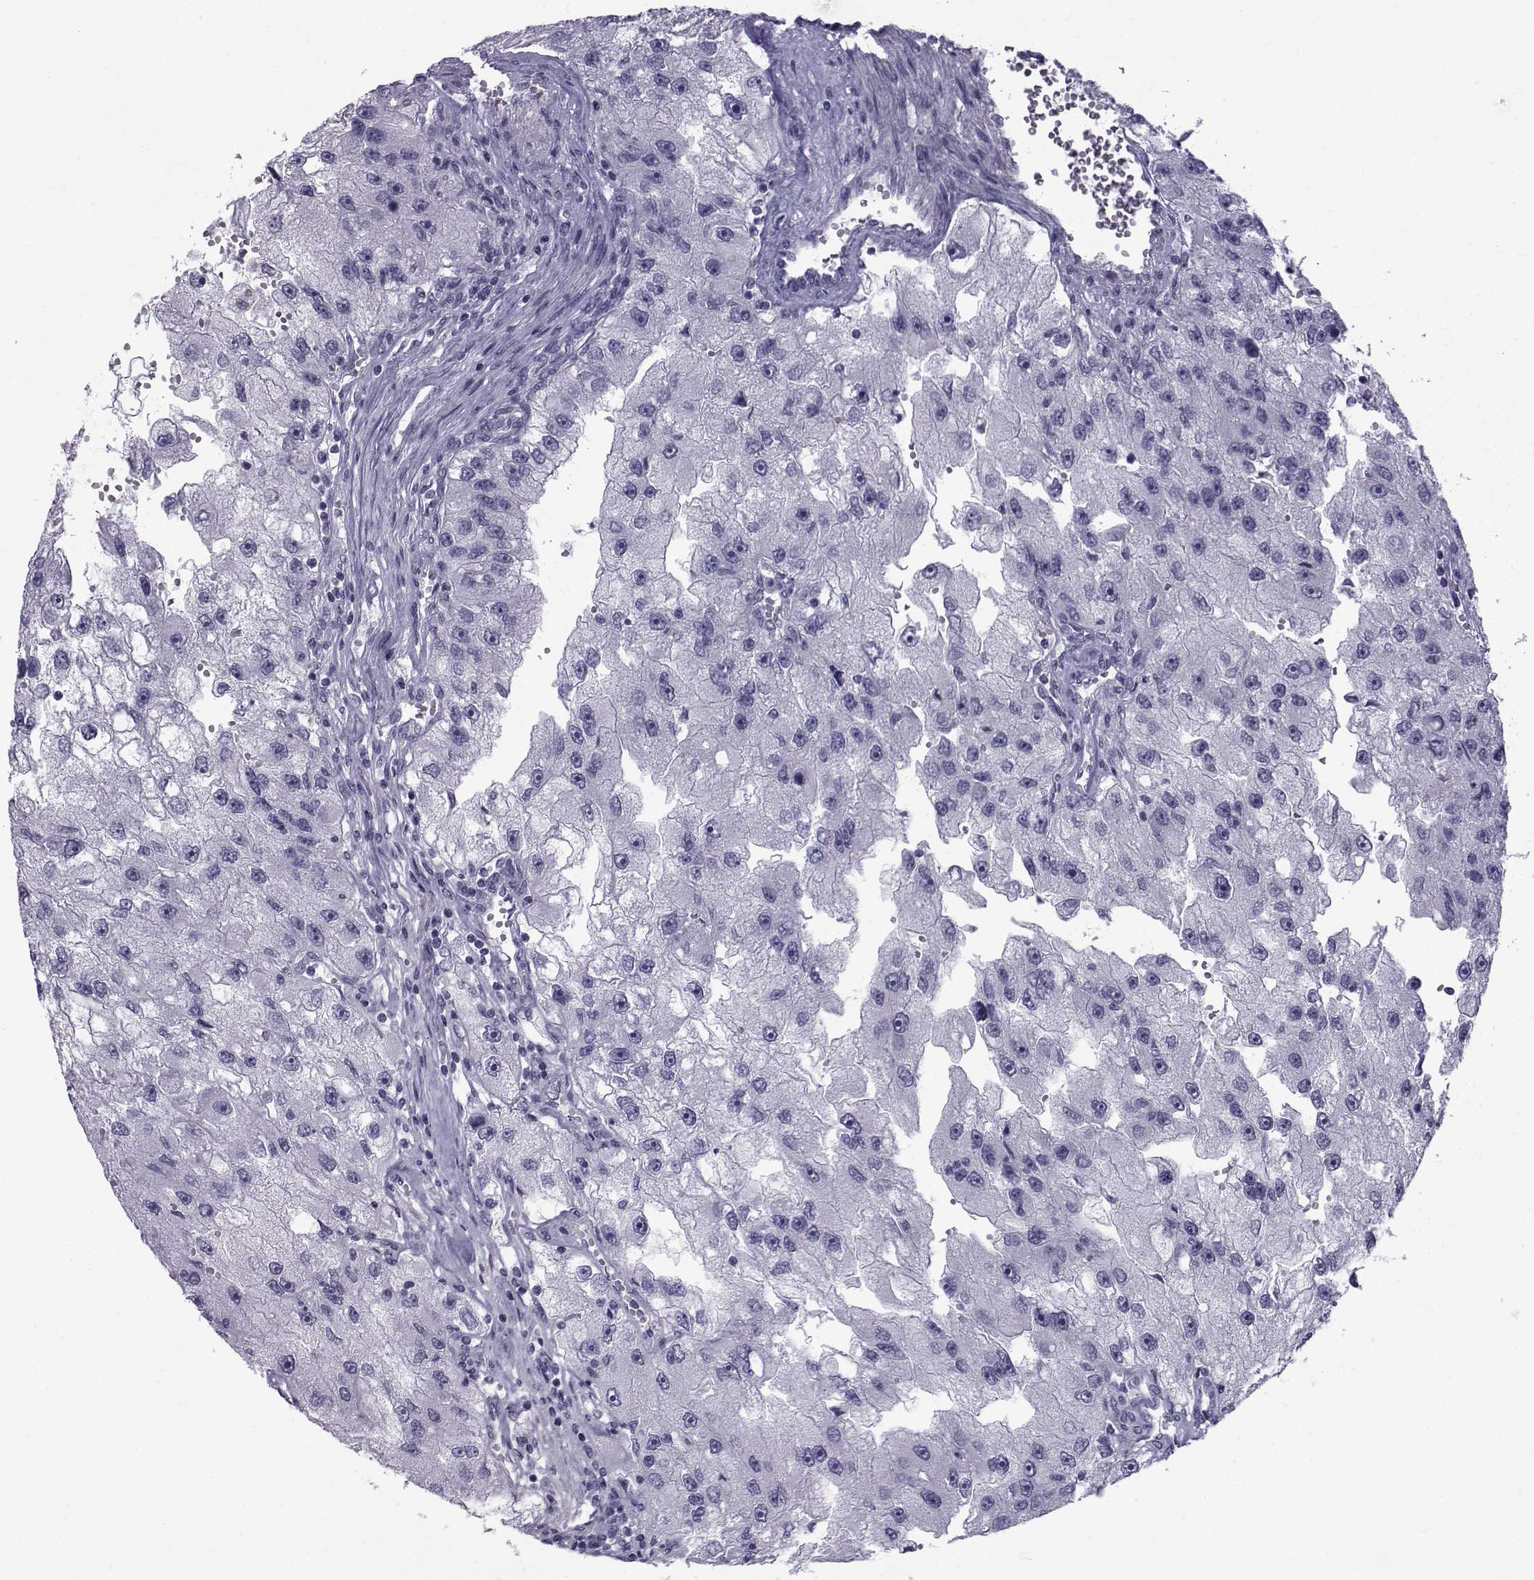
{"staining": {"intensity": "negative", "quantity": "none", "location": "none"}, "tissue": "renal cancer", "cell_type": "Tumor cells", "image_type": "cancer", "snomed": [{"axis": "morphology", "description": "Adenocarcinoma, NOS"}, {"axis": "topography", "description": "Kidney"}], "caption": "This is an immunohistochemistry (IHC) image of human renal cancer. There is no staining in tumor cells.", "gene": "SPANXD", "patient": {"sex": "male", "age": 63}}